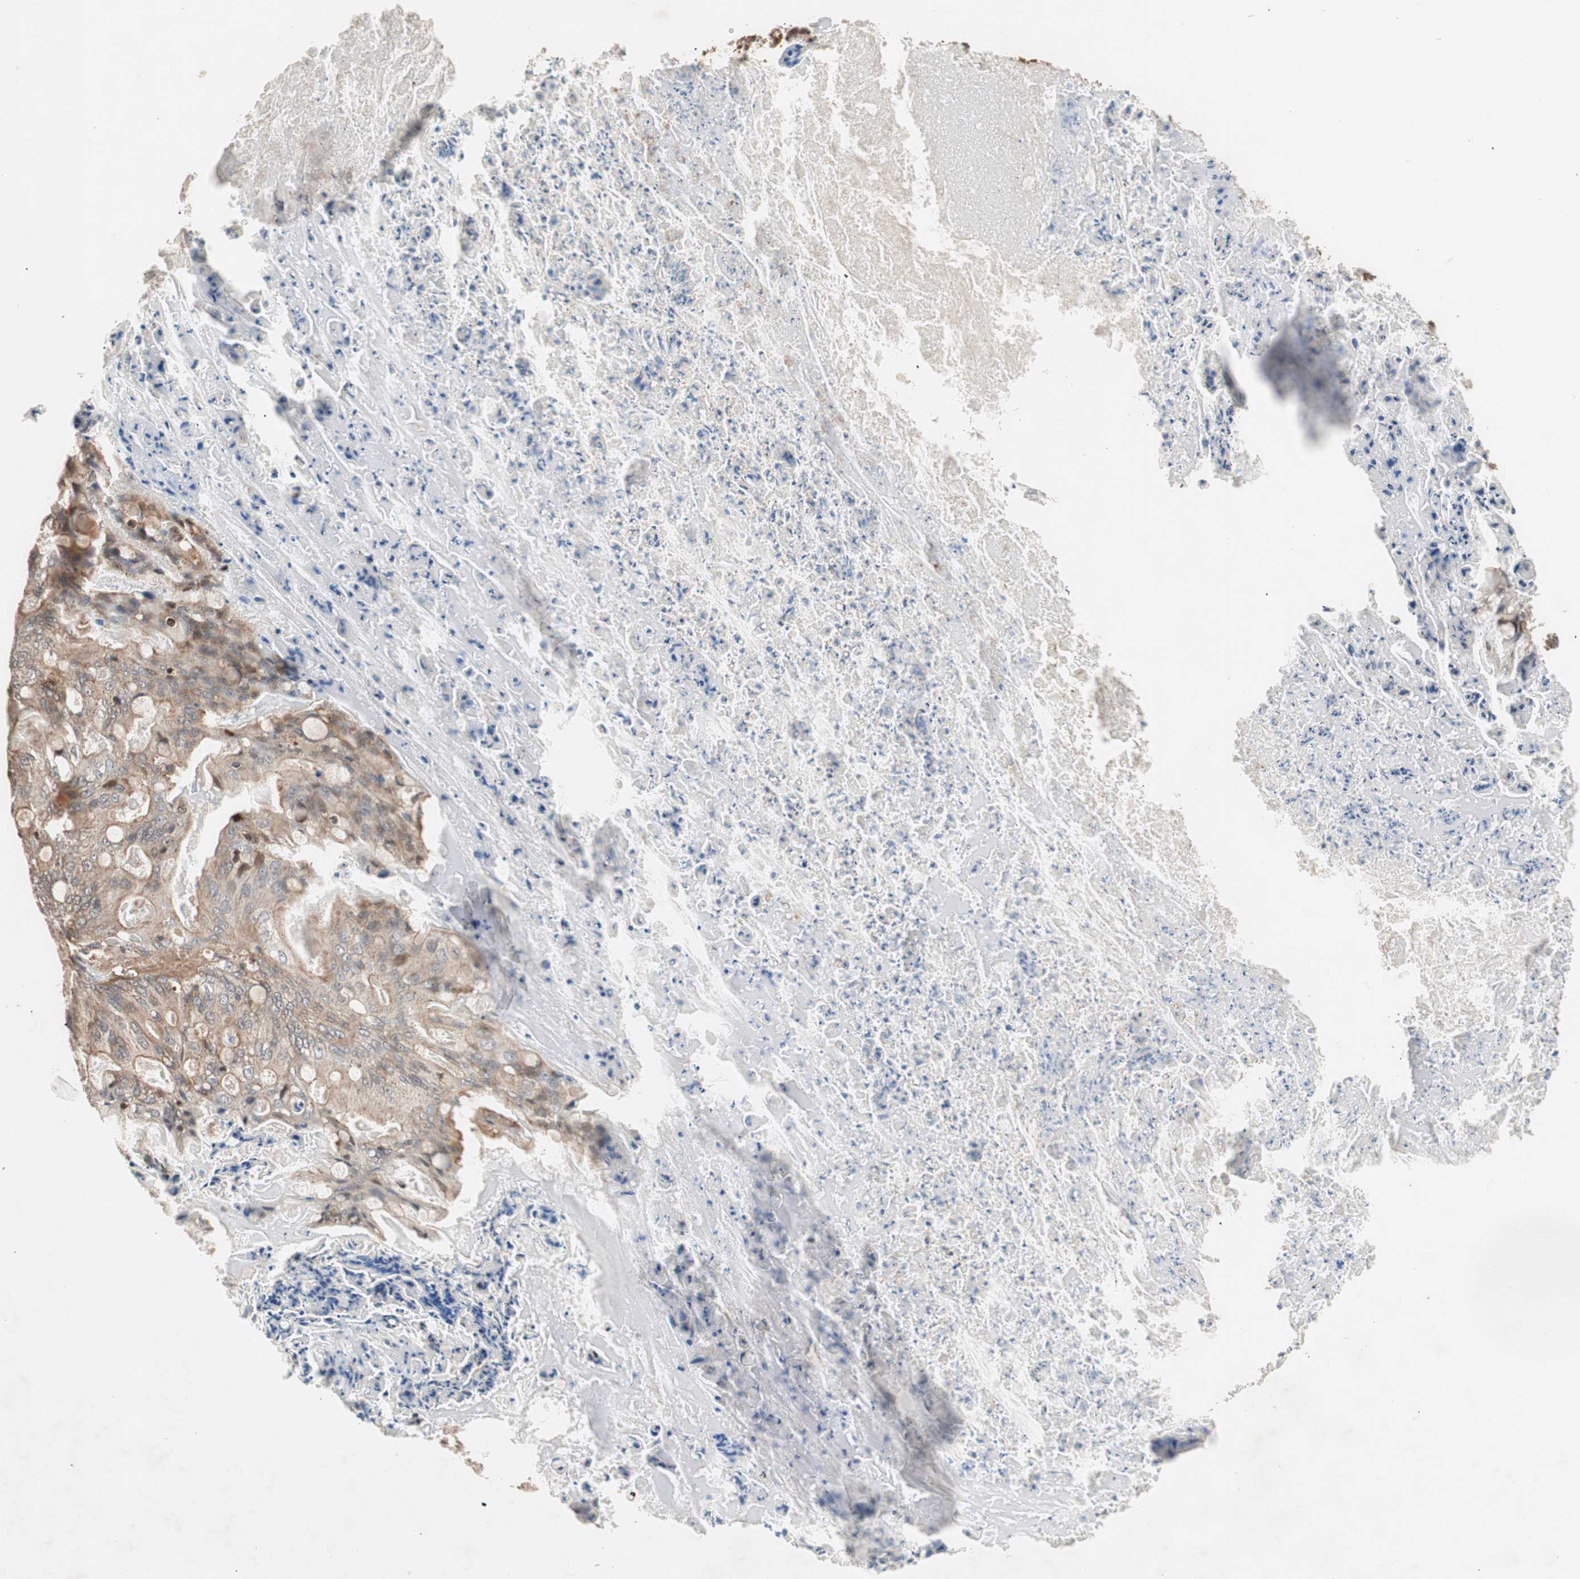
{"staining": {"intensity": "moderate", "quantity": ">75%", "location": "cytoplasmic/membranous"}, "tissue": "ovarian cancer", "cell_type": "Tumor cells", "image_type": "cancer", "snomed": [{"axis": "morphology", "description": "Cystadenocarcinoma, mucinous, NOS"}, {"axis": "topography", "description": "Ovary"}], "caption": "A micrograph of ovarian cancer stained for a protein reveals moderate cytoplasmic/membranous brown staining in tumor cells.", "gene": "NF2", "patient": {"sex": "female", "age": 36}}